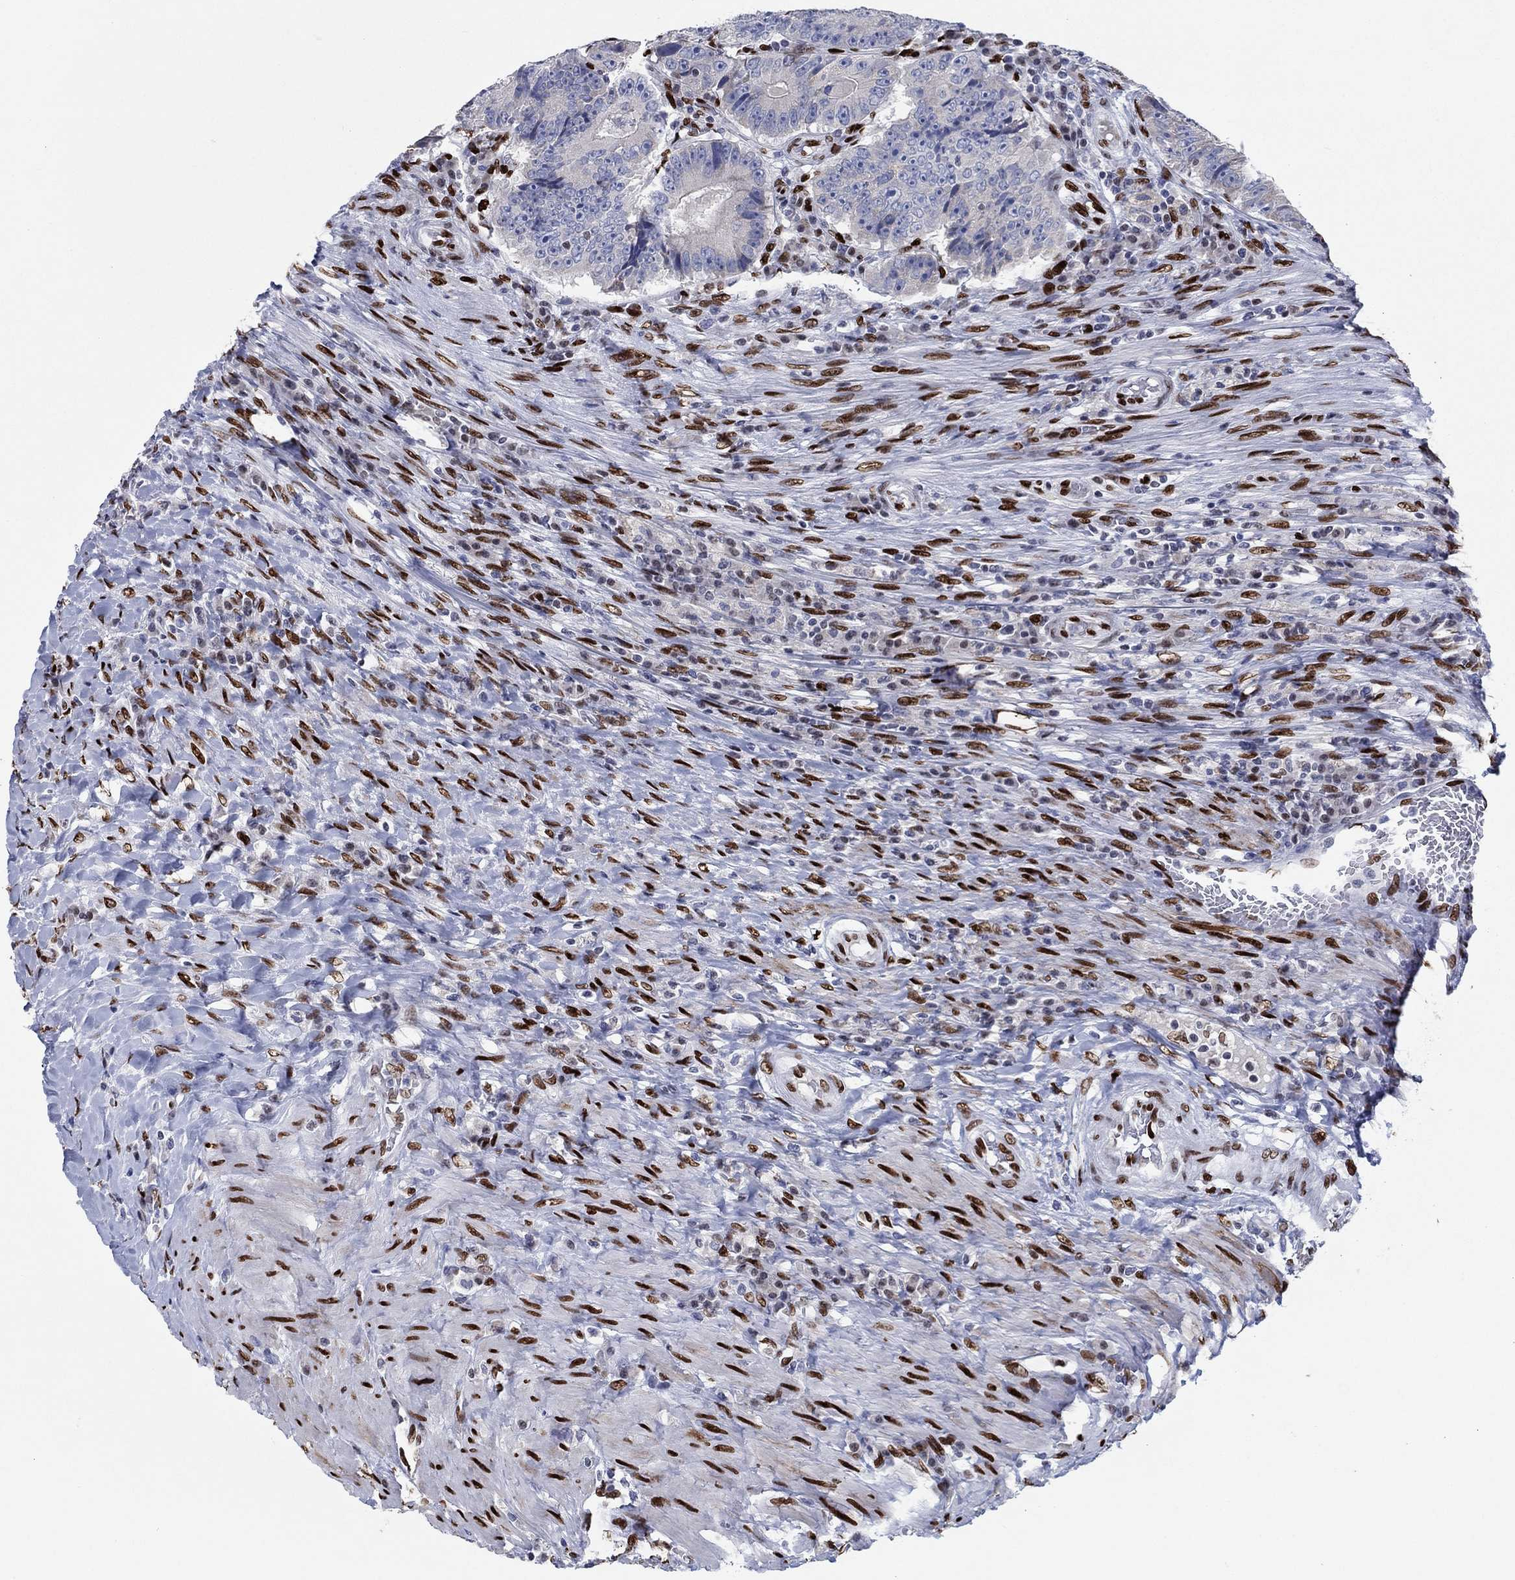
{"staining": {"intensity": "negative", "quantity": "none", "location": "none"}, "tissue": "colorectal cancer", "cell_type": "Tumor cells", "image_type": "cancer", "snomed": [{"axis": "morphology", "description": "Adenocarcinoma, NOS"}, {"axis": "topography", "description": "Colon"}], "caption": "IHC photomicrograph of neoplastic tissue: colorectal cancer stained with DAB (3,3'-diaminobenzidine) shows no significant protein positivity in tumor cells. Brightfield microscopy of IHC stained with DAB (brown) and hematoxylin (blue), captured at high magnification.", "gene": "ZEB1", "patient": {"sex": "female", "age": 86}}